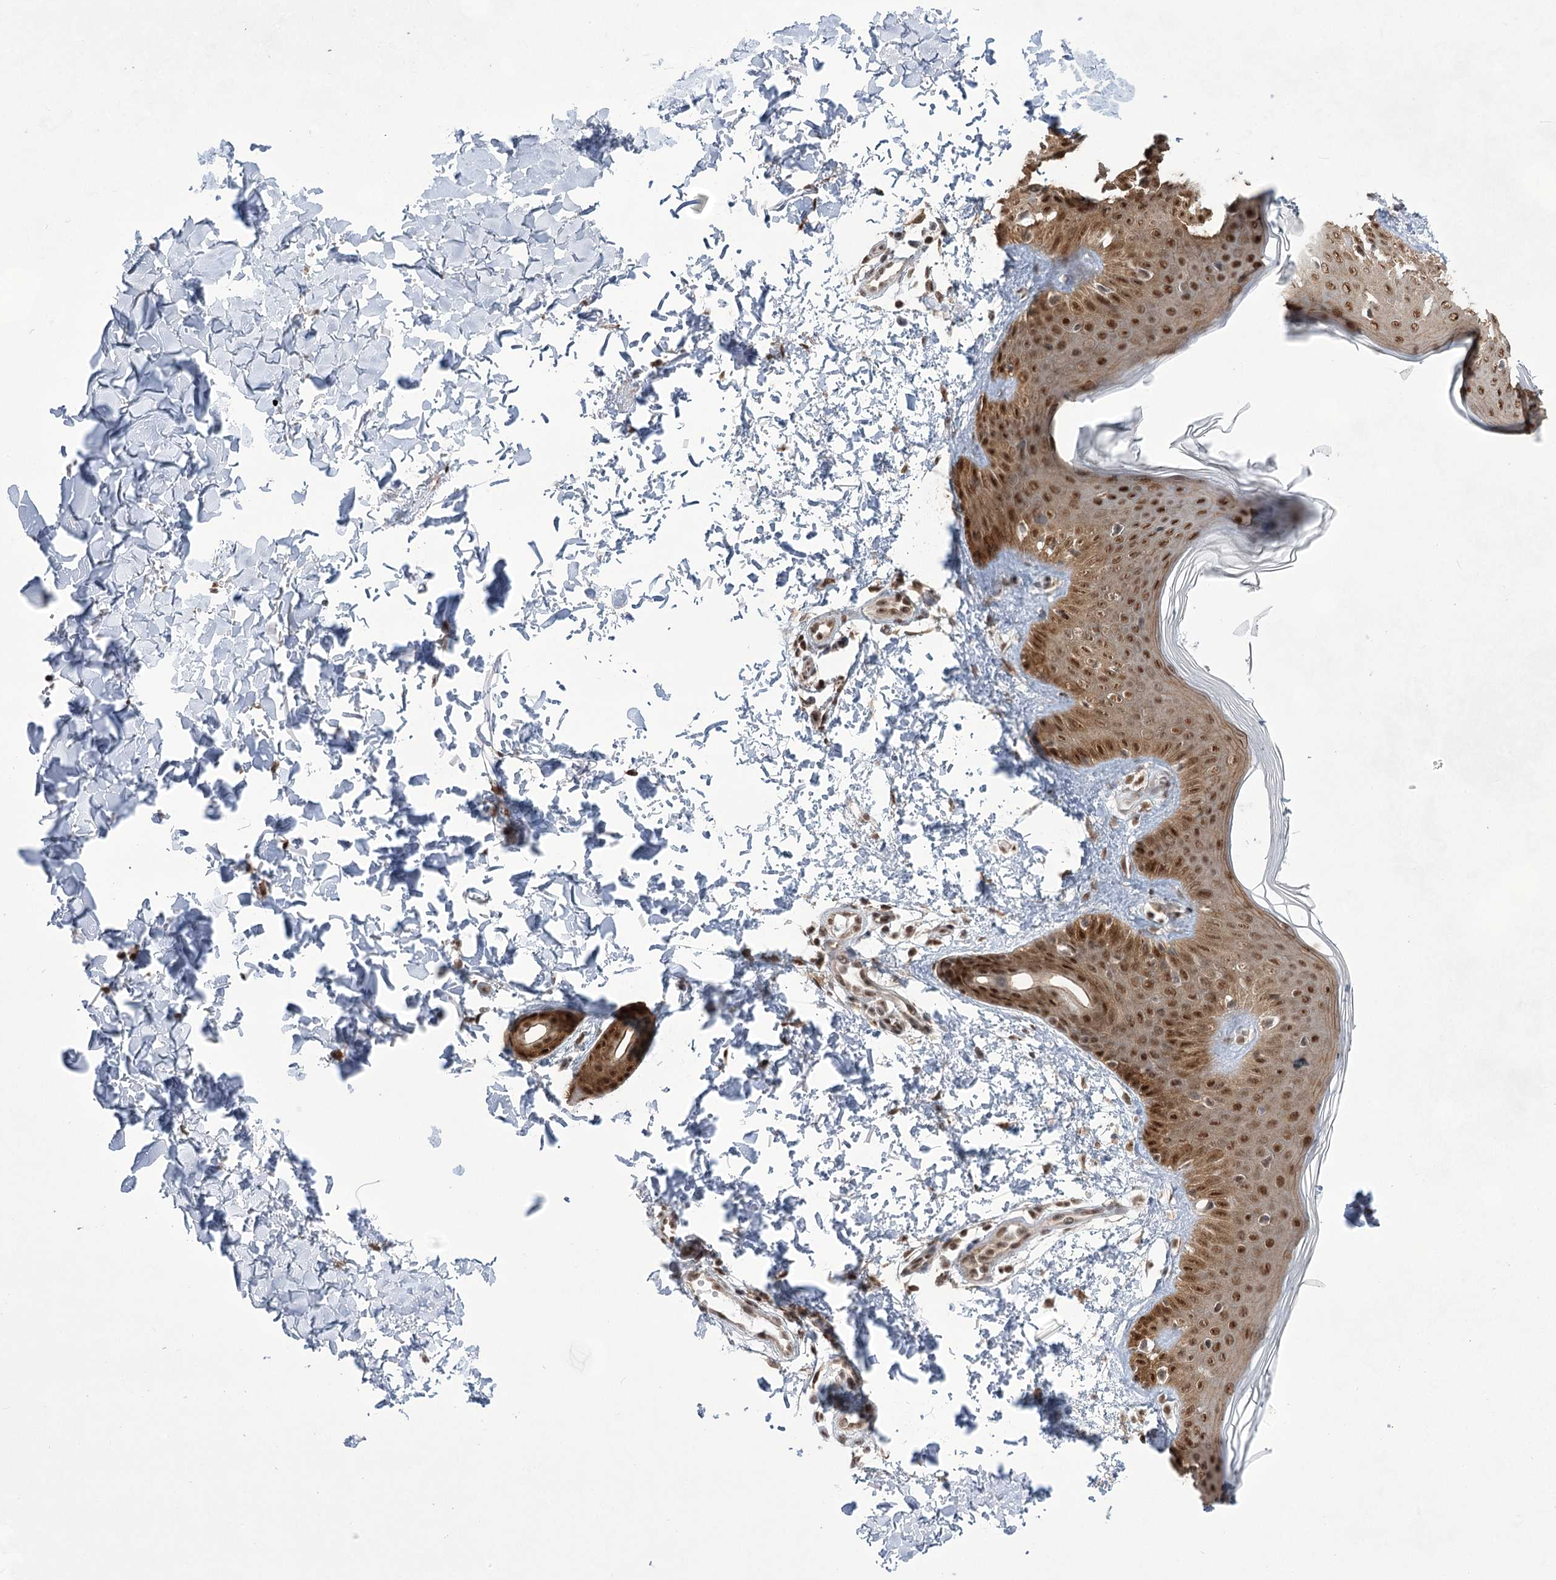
{"staining": {"intensity": "strong", "quantity": ">75%", "location": "cytoplasmic/membranous,nuclear"}, "tissue": "skin", "cell_type": "Fibroblasts", "image_type": "normal", "snomed": [{"axis": "morphology", "description": "Normal tissue, NOS"}, {"axis": "topography", "description": "Skin"}], "caption": "The photomicrograph exhibits immunohistochemical staining of benign skin. There is strong cytoplasmic/membranous,nuclear staining is seen in about >75% of fibroblasts.", "gene": "ZCCHC8", "patient": {"sex": "male", "age": 37}}